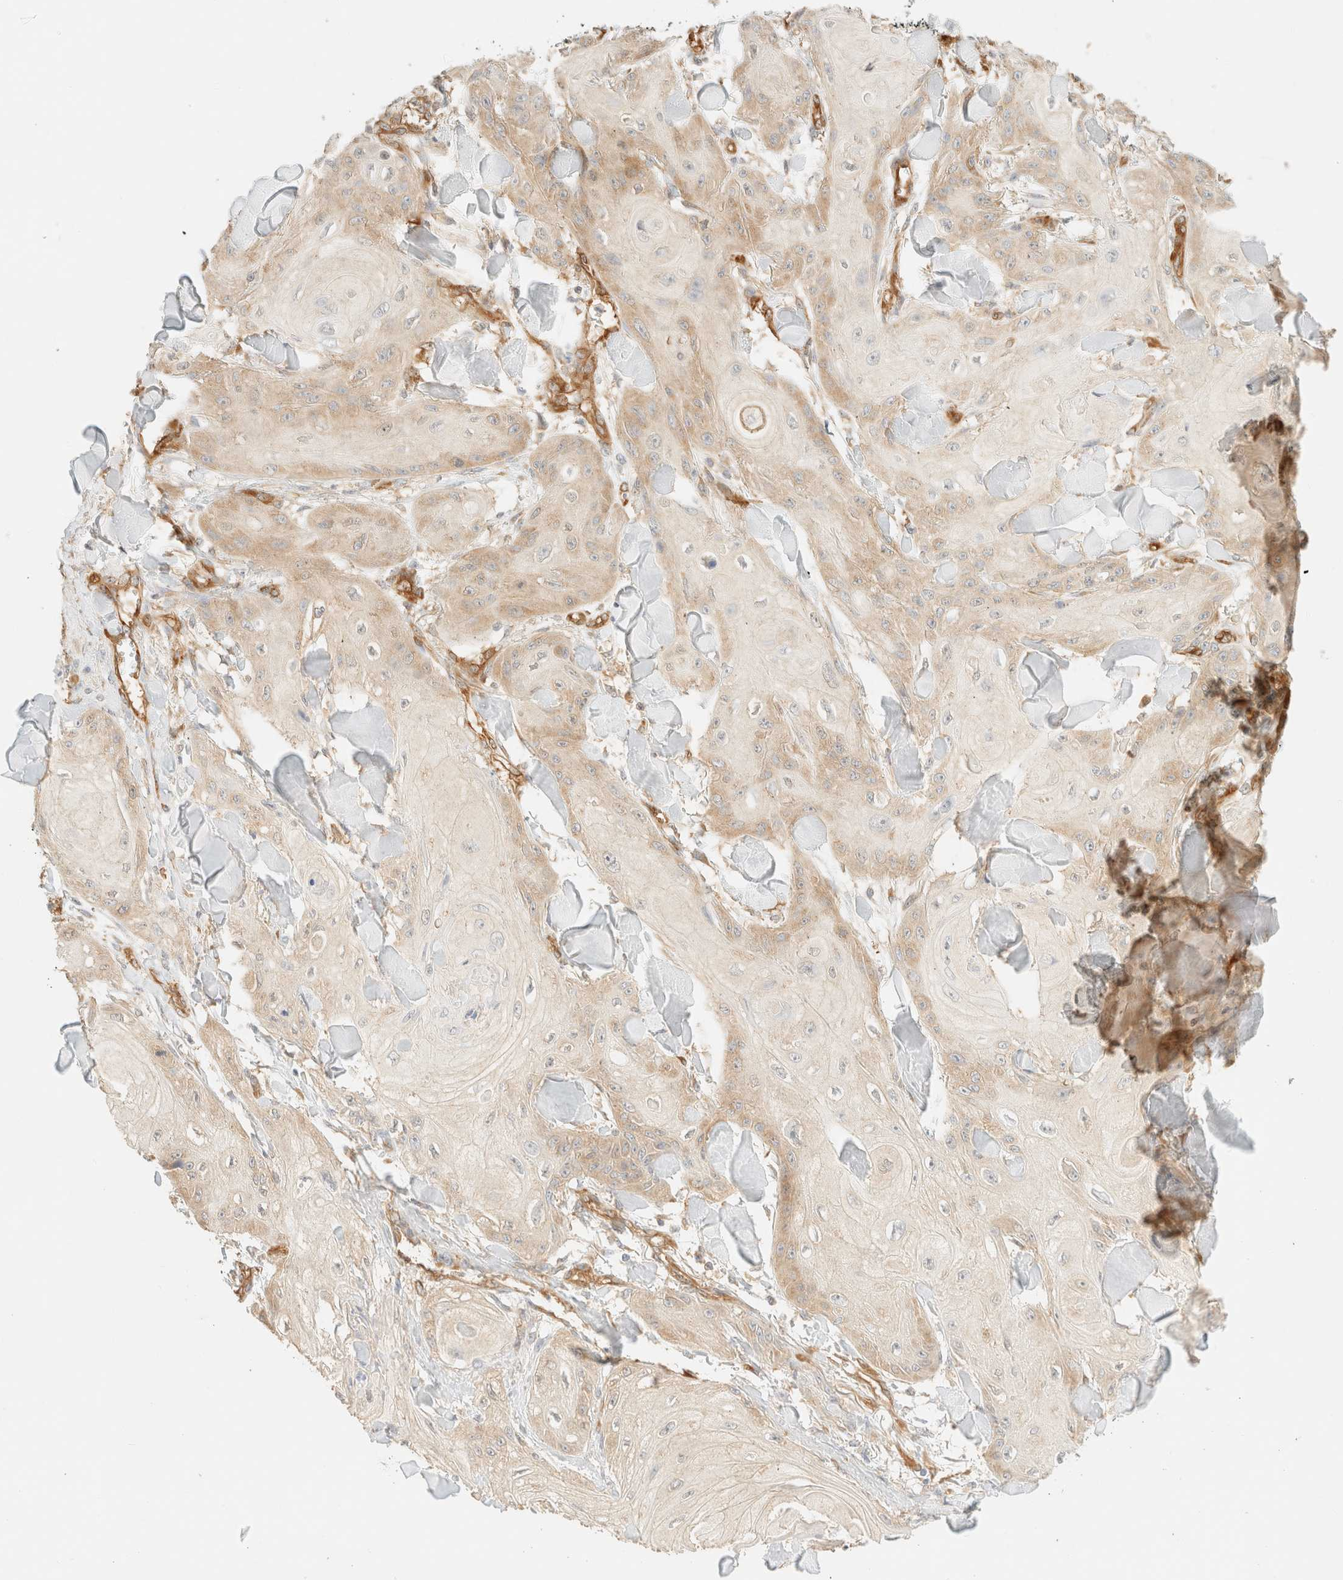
{"staining": {"intensity": "weak", "quantity": "25%-75%", "location": "cytoplasmic/membranous"}, "tissue": "skin cancer", "cell_type": "Tumor cells", "image_type": "cancer", "snomed": [{"axis": "morphology", "description": "Squamous cell carcinoma, NOS"}, {"axis": "topography", "description": "Skin"}], "caption": "Skin cancer was stained to show a protein in brown. There is low levels of weak cytoplasmic/membranous positivity in about 25%-75% of tumor cells.", "gene": "FHOD1", "patient": {"sex": "male", "age": 74}}